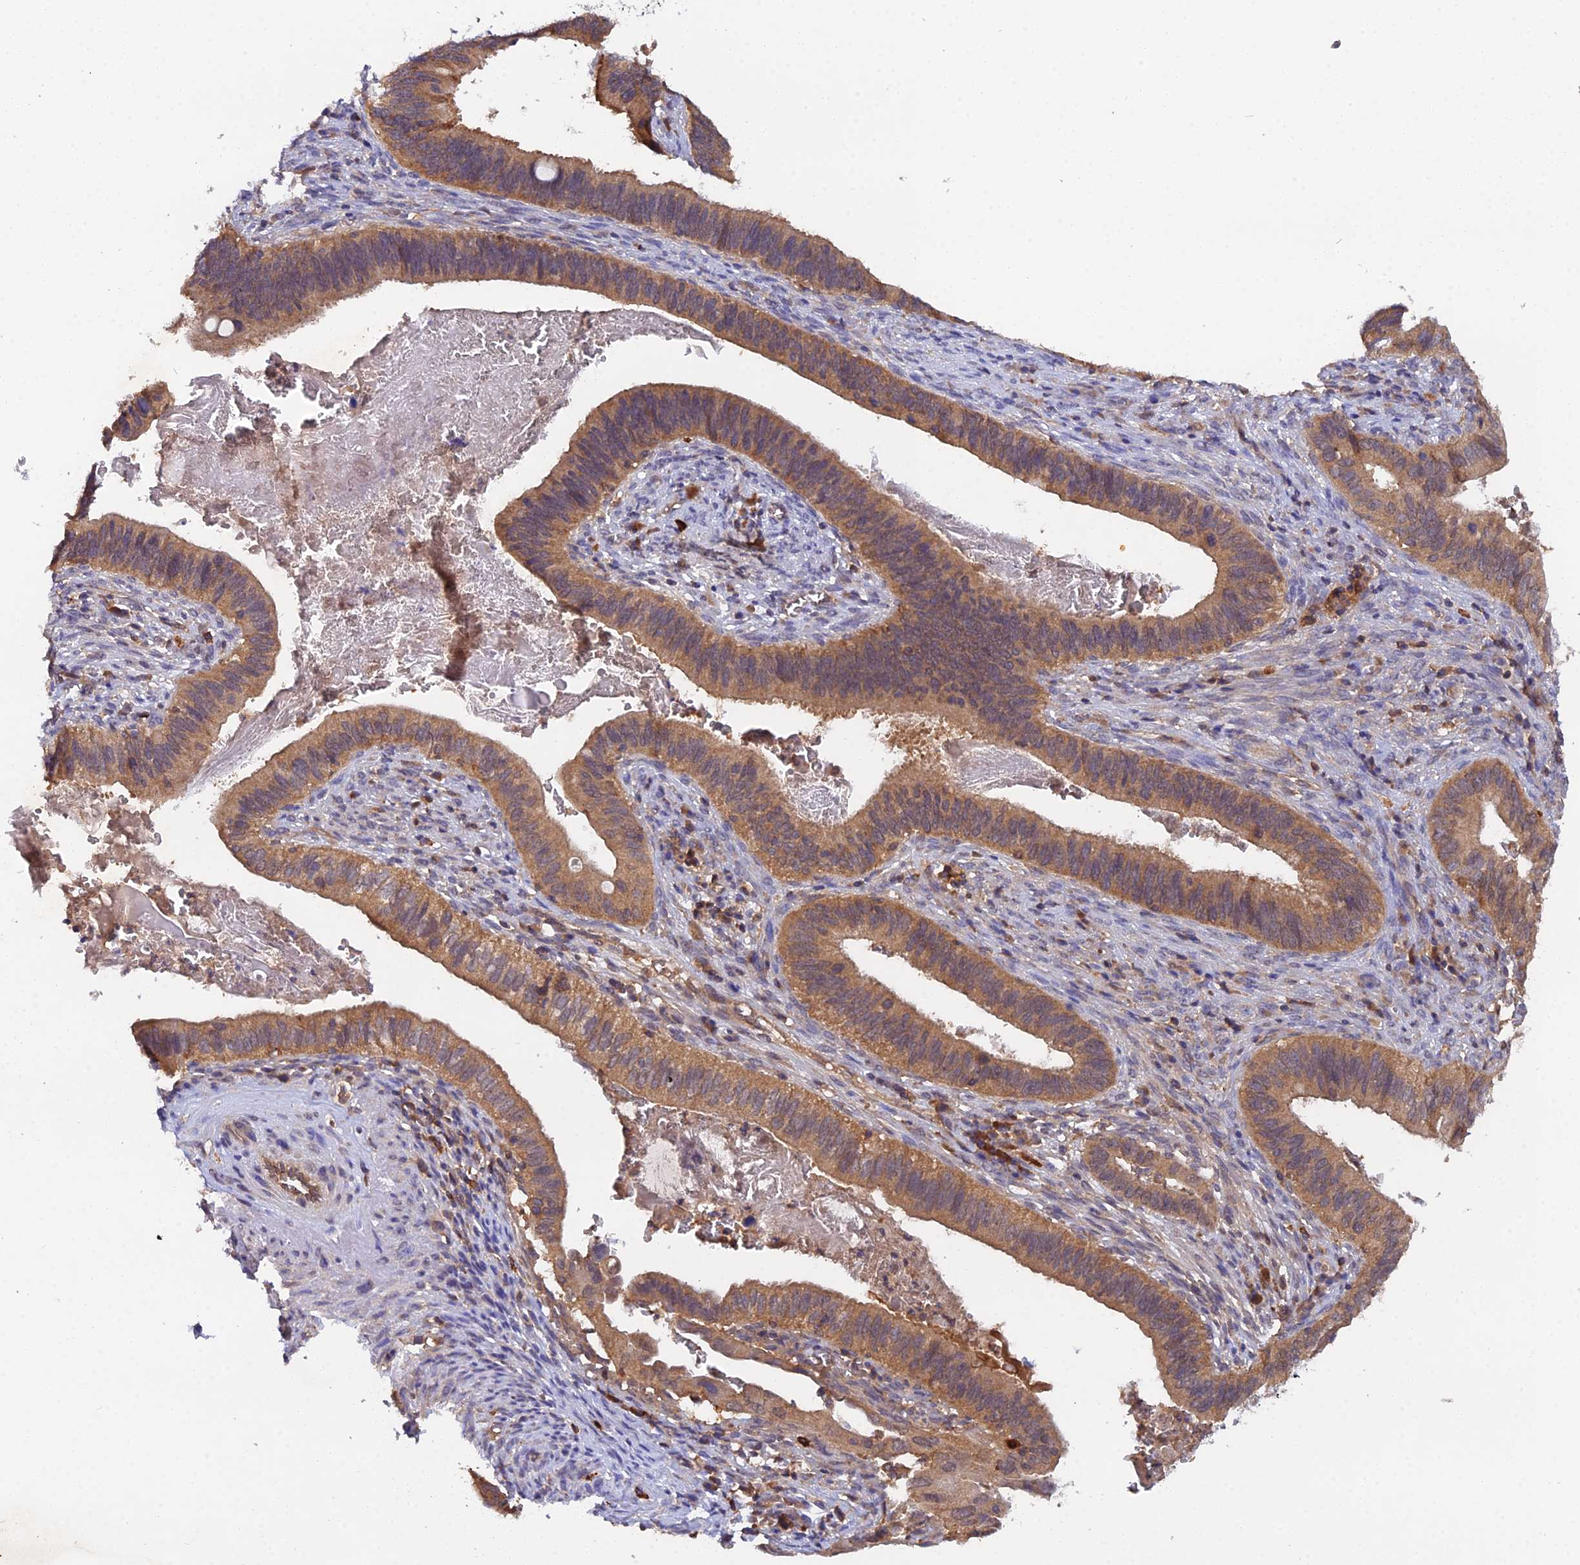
{"staining": {"intensity": "moderate", "quantity": ">75%", "location": "cytoplasmic/membranous"}, "tissue": "cervical cancer", "cell_type": "Tumor cells", "image_type": "cancer", "snomed": [{"axis": "morphology", "description": "Adenocarcinoma, NOS"}, {"axis": "topography", "description": "Cervix"}], "caption": "This histopathology image demonstrates cervical cancer (adenocarcinoma) stained with immunohistochemistry (IHC) to label a protein in brown. The cytoplasmic/membranous of tumor cells show moderate positivity for the protein. Nuclei are counter-stained blue.", "gene": "TMEM258", "patient": {"sex": "female", "age": 42}}